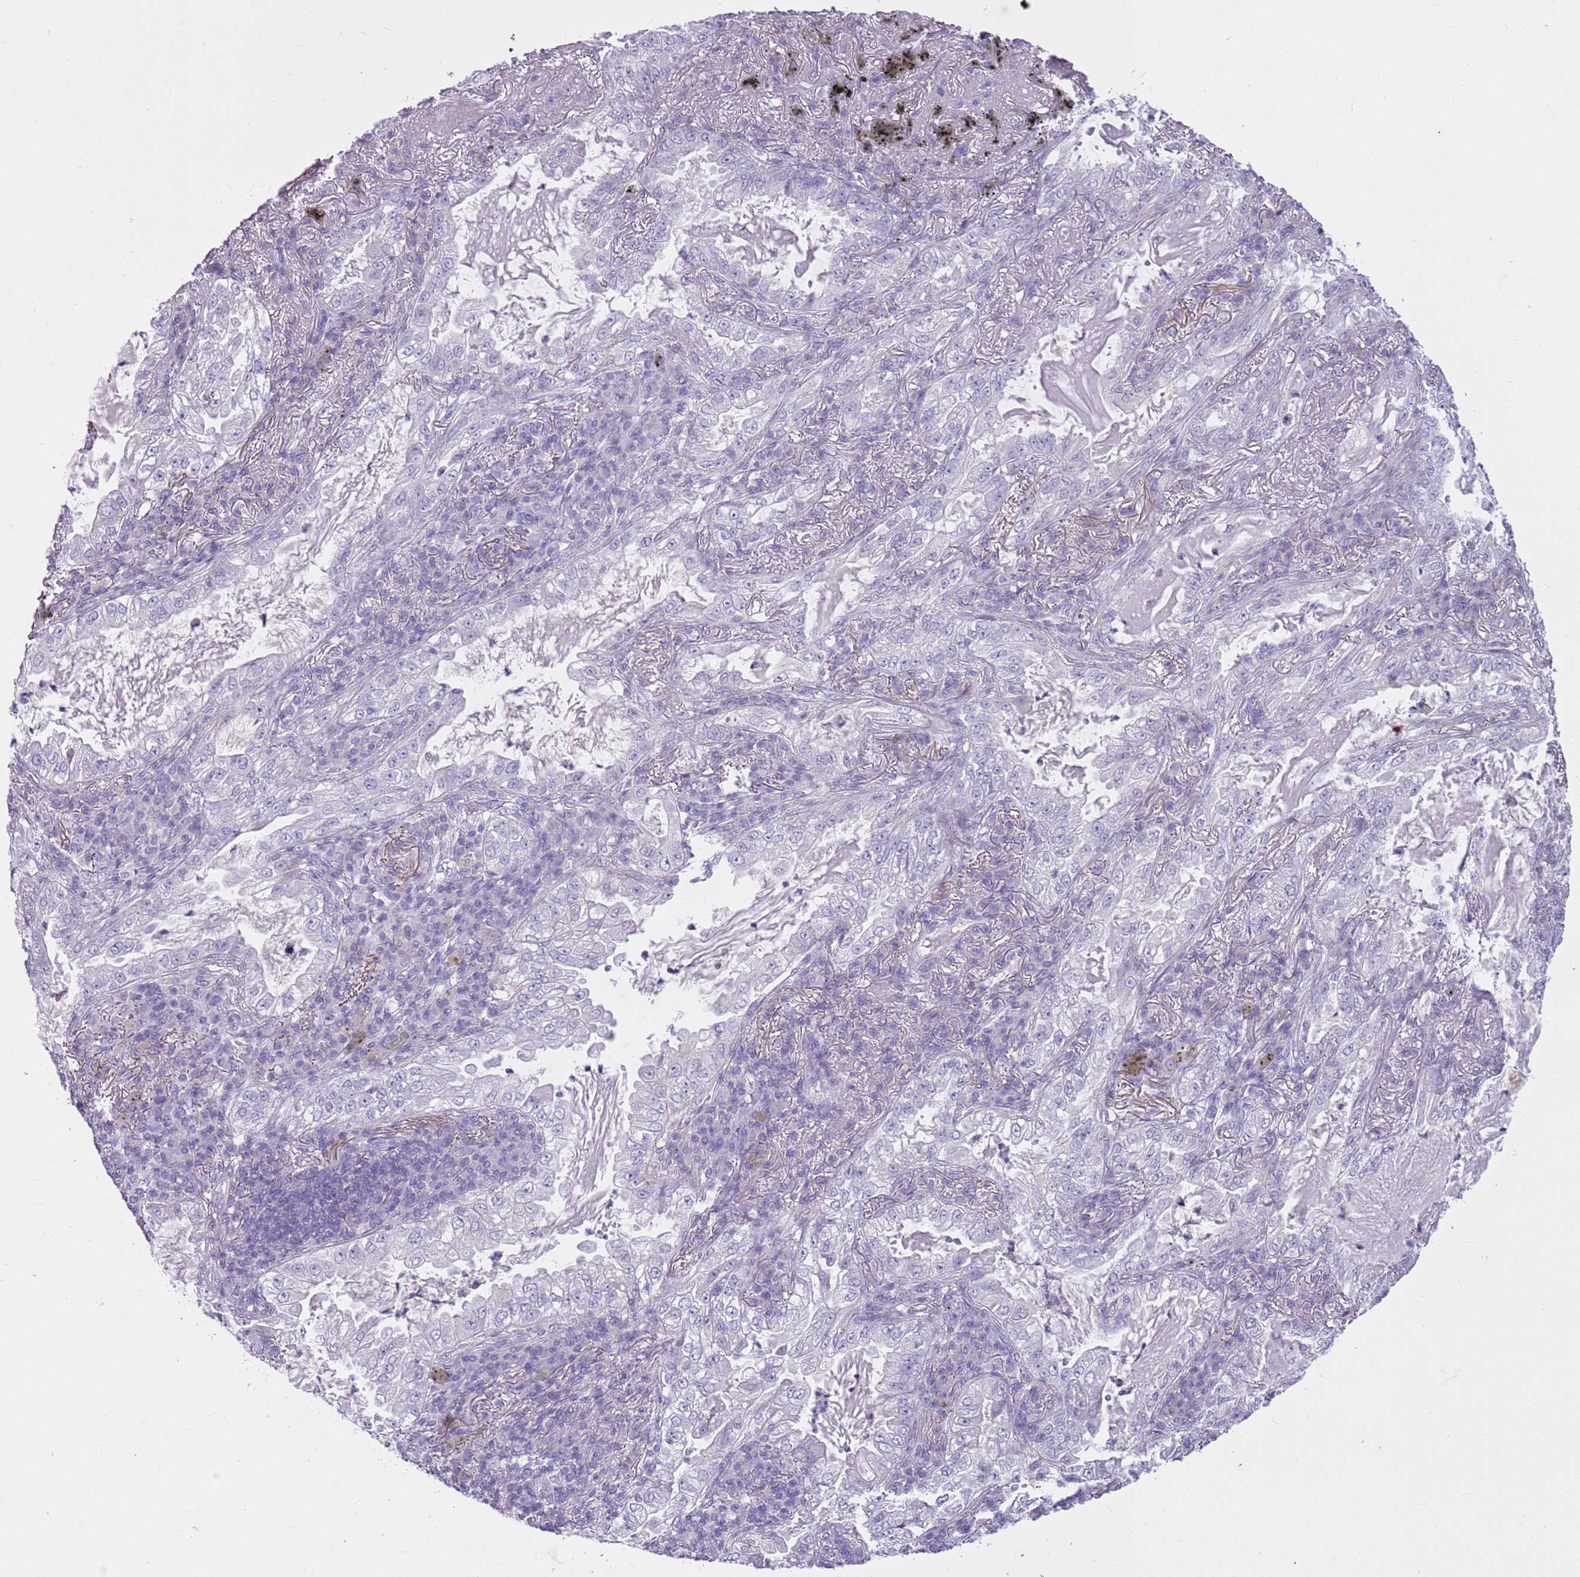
{"staining": {"intensity": "negative", "quantity": "none", "location": "none"}, "tissue": "lung cancer", "cell_type": "Tumor cells", "image_type": "cancer", "snomed": [{"axis": "morphology", "description": "Adenocarcinoma, NOS"}, {"axis": "topography", "description": "Lung"}], "caption": "High power microscopy micrograph of an immunohistochemistry photomicrograph of adenocarcinoma (lung), revealing no significant expression in tumor cells.", "gene": "CNPPD1", "patient": {"sex": "female", "age": 73}}